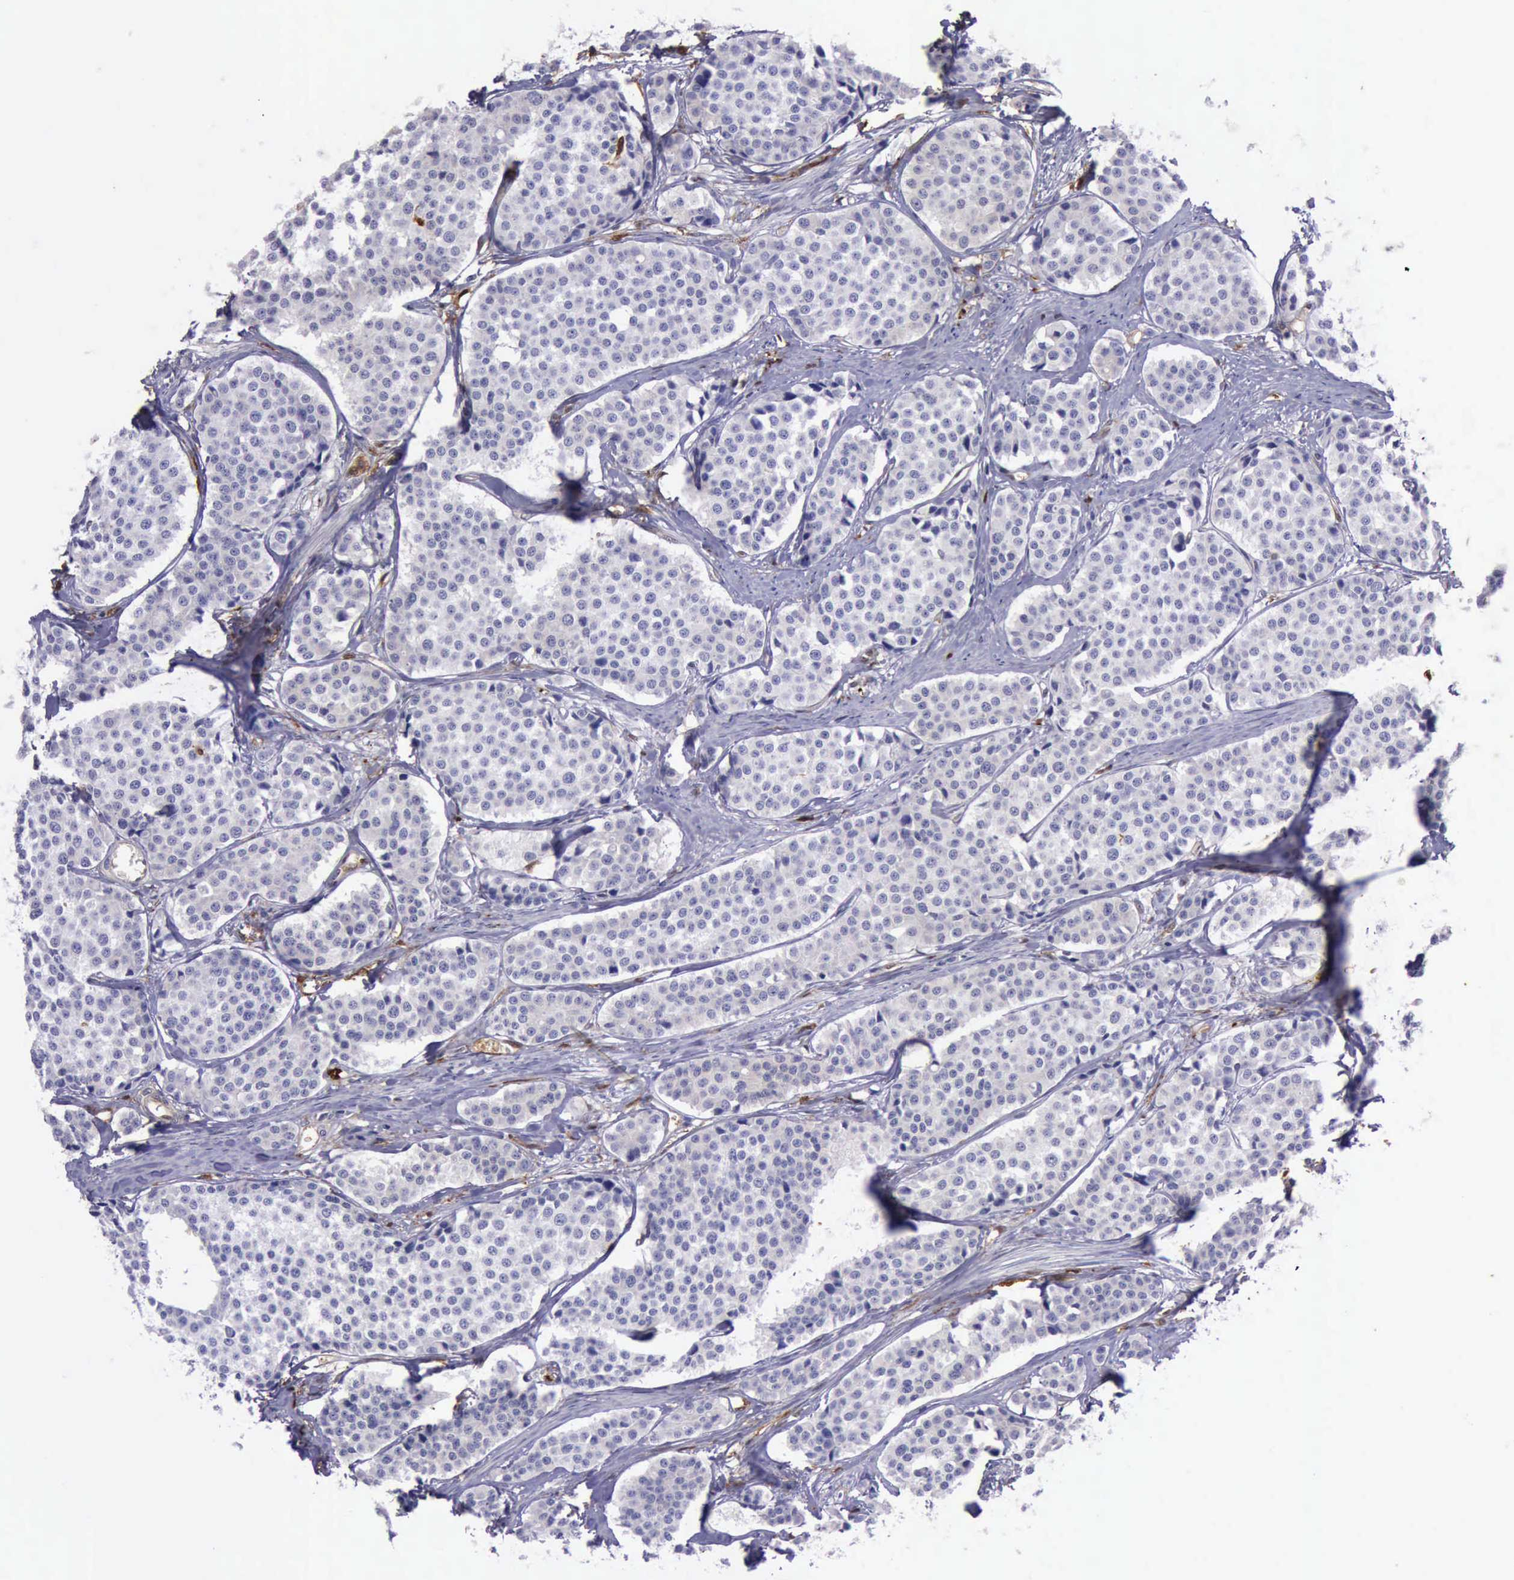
{"staining": {"intensity": "negative", "quantity": "none", "location": "none"}, "tissue": "carcinoid", "cell_type": "Tumor cells", "image_type": "cancer", "snomed": [{"axis": "morphology", "description": "Carcinoid, malignant, NOS"}, {"axis": "topography", "description": "Small intestine"}], "caption": "Immunohistochemical staining of carcinoid exhibits no significant expression in tumor cells.", "gene": "TYMP", "patient": {"sex": "male", "age": 60}}